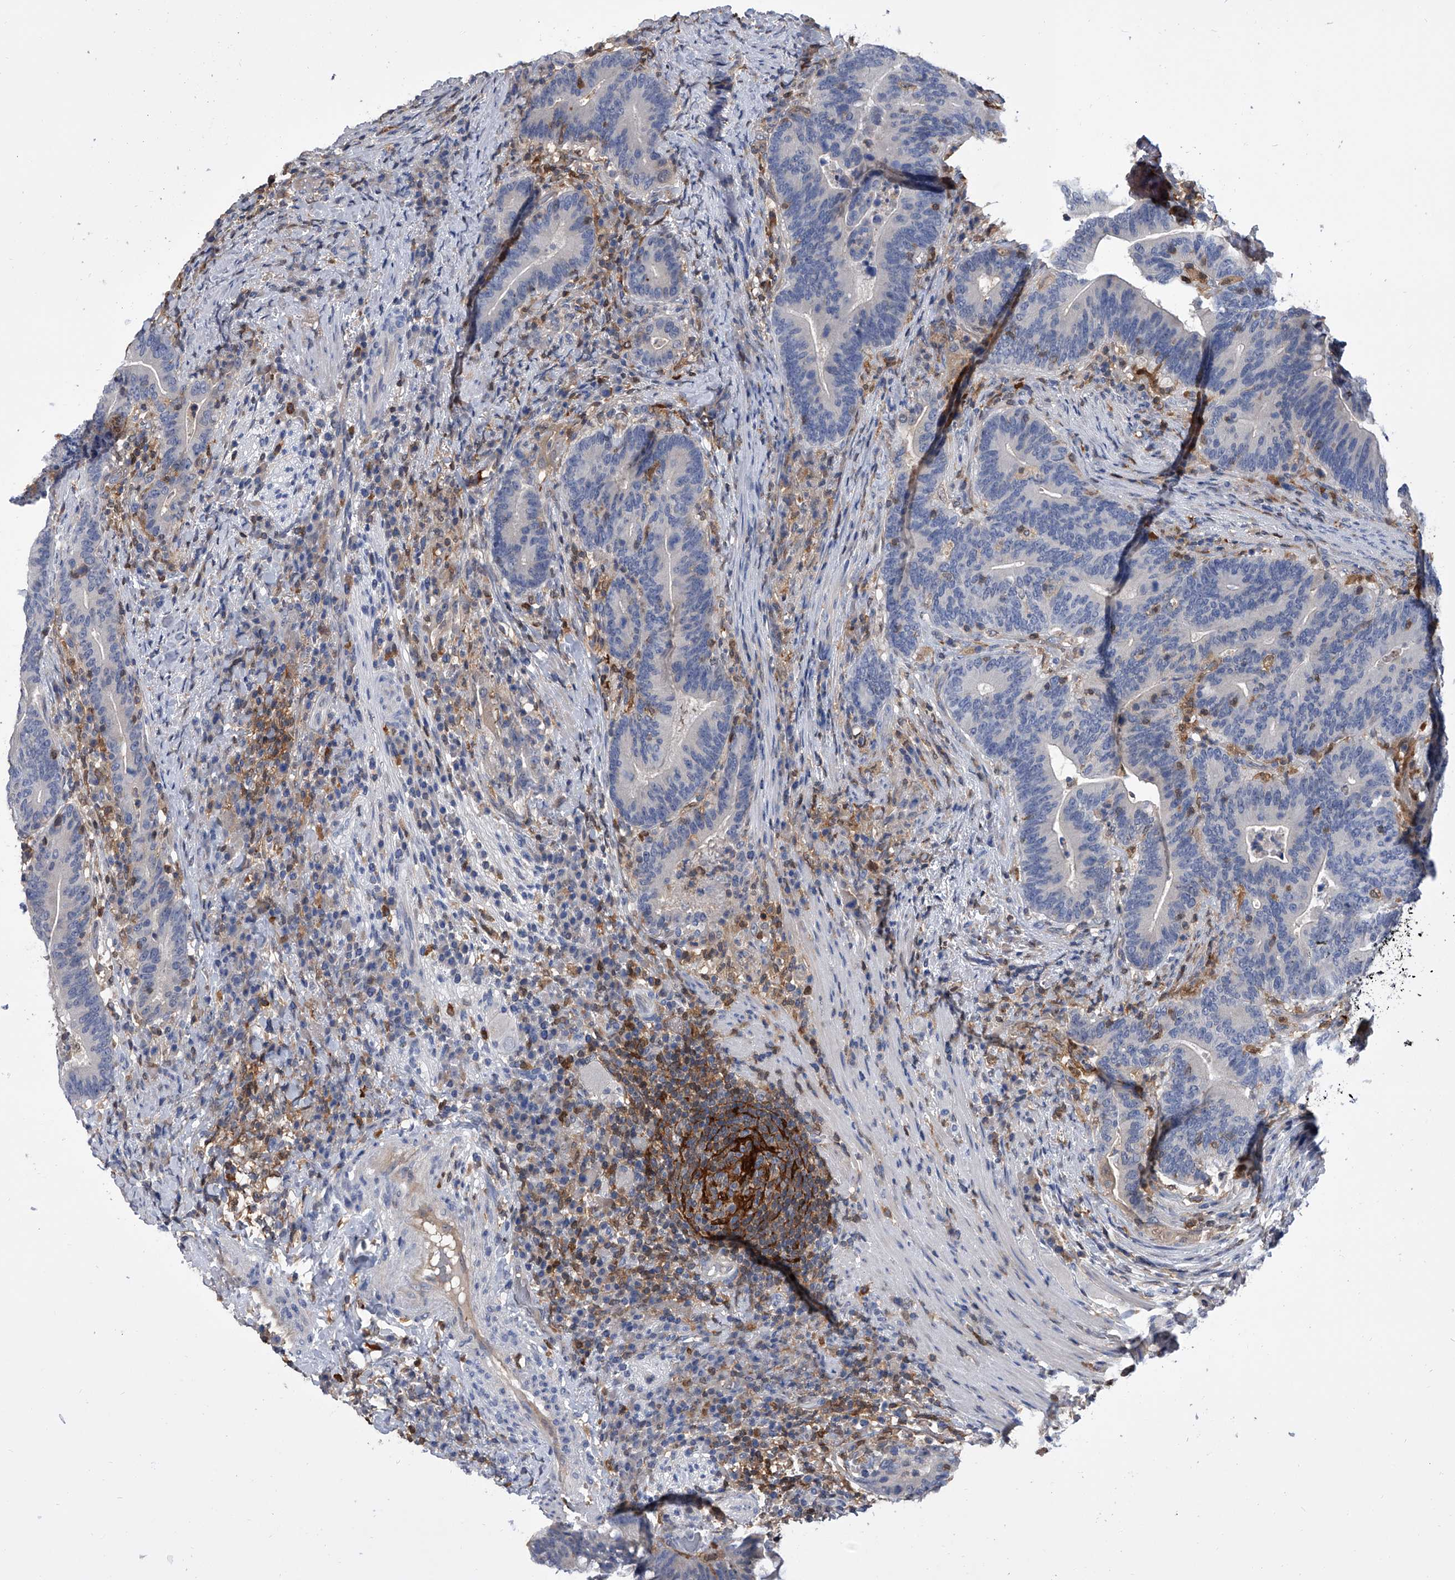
{"staining": {"intensity": "negative", "quantity": "none", "location": "none"}, "tissue": "colorectal cancer", "cell_type": "Tumor cells", "image_type": "cancer", "snomed": [{"axis": "morphology", "description": "Adenocarcinoma, NOS"}, {"axis": "topography", "description": "Colon"}], "caption": "A high-resolution histopathology image shows immunohistochemistry staining of adenocarcinoma (colorectal), which reveals no significant expression in tumor cells.", "gene": "SERPINB9", "patient": {"sex": "female", "age": 66}}